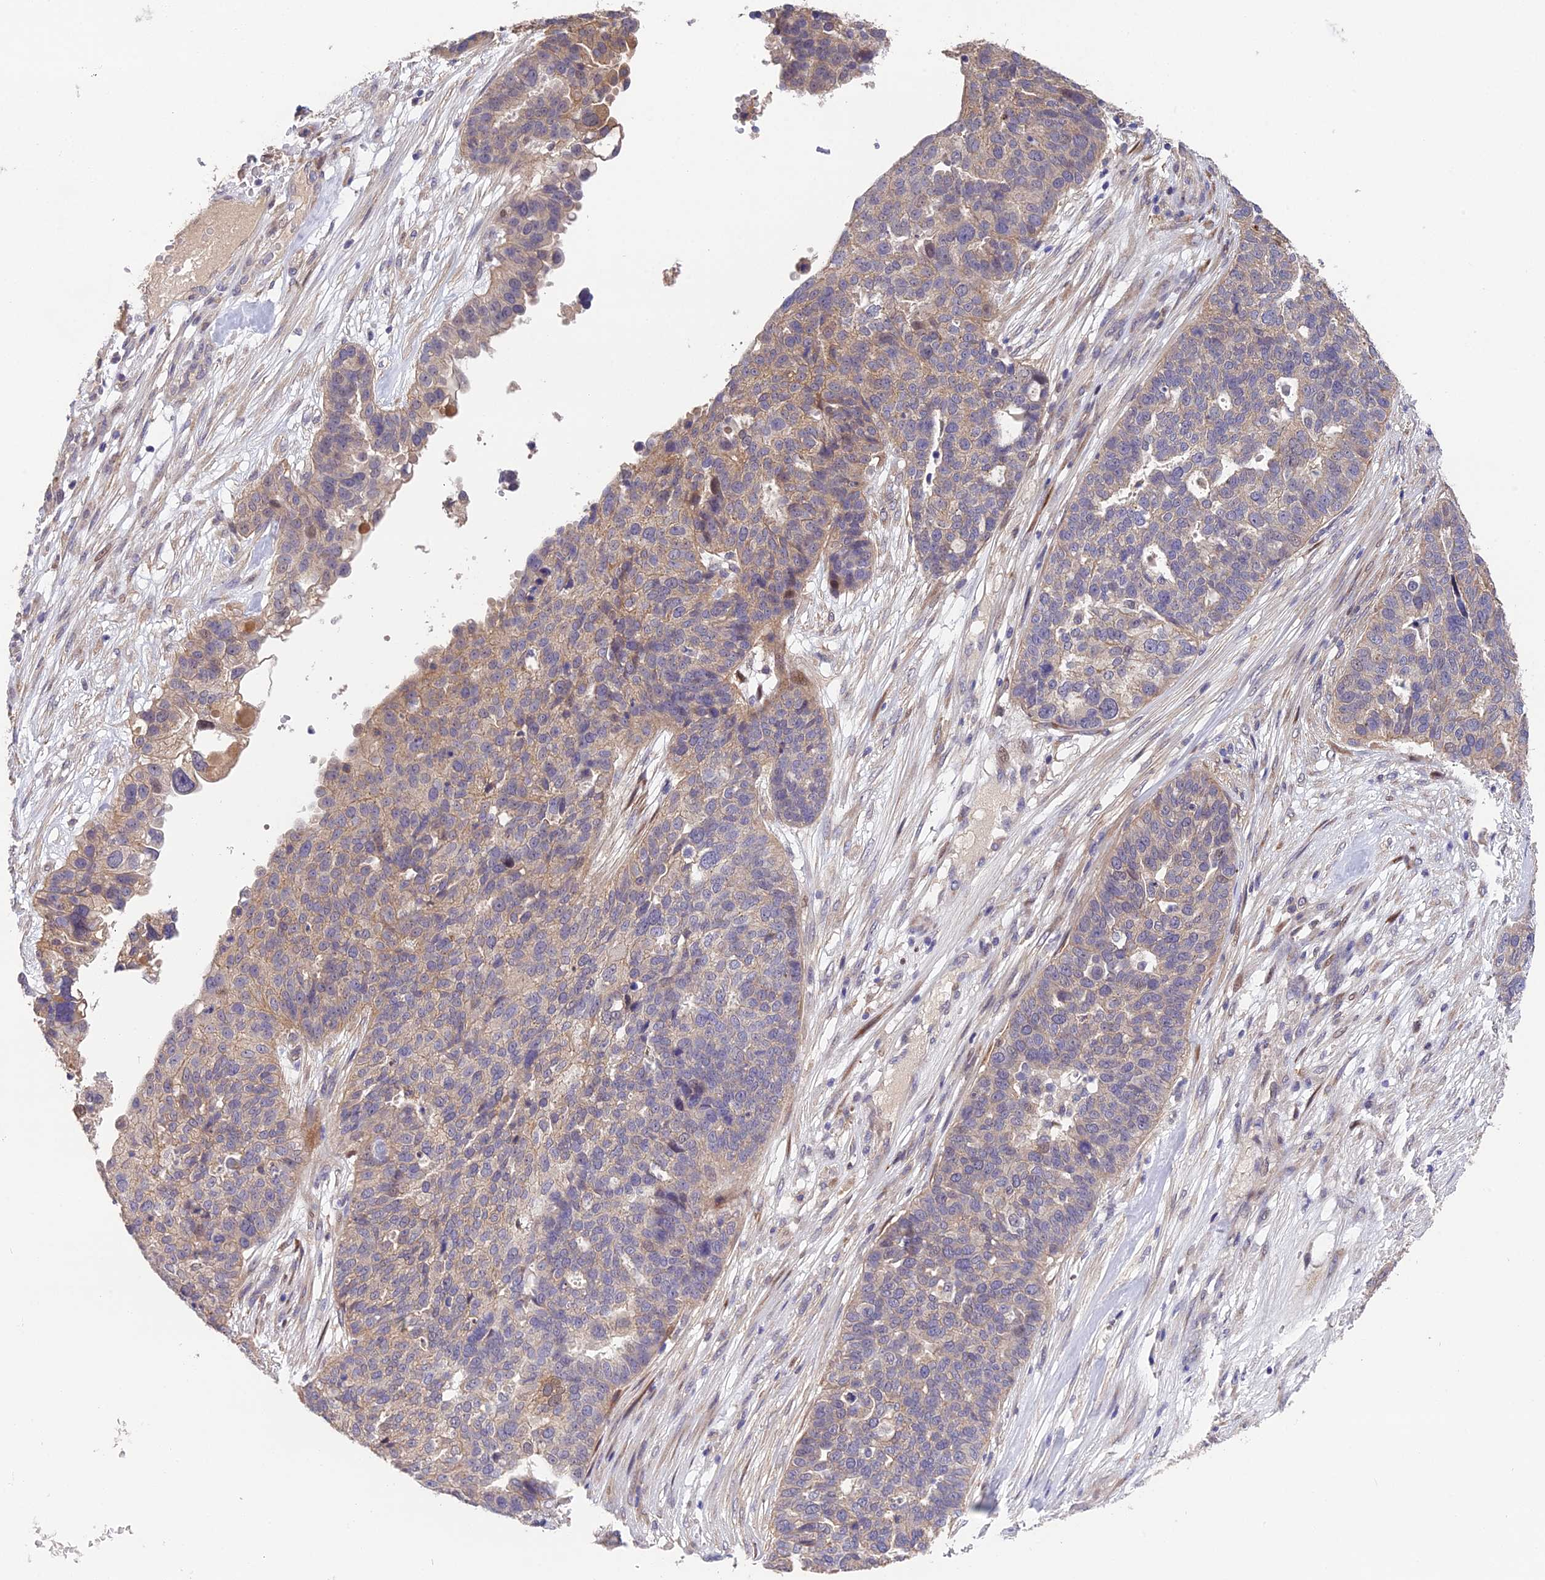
{"staining": {"intensity": "weak", "quantity": "<25%", "location": "cytoplasmic/membranous"}, "tissue": "ovarian cancer", "cell_type": "Tumor cells", "image_type": "cancer", "snomed": [{"axis": "morphology", "description": "Cystadenocarcinoma, serous, NOS"}, {"axis": "topography", "description": "Ovary"}], "caption": "Tumor cells are negative for brown protein staining in ovarian cancer. (Stains: DAB immunohistochemistry with hematoxylin counter stain, Microscopy: brightfield microscopy at high magnification).", "gene": "PUS10", "patient": {"sex": "female", "age": 59}}